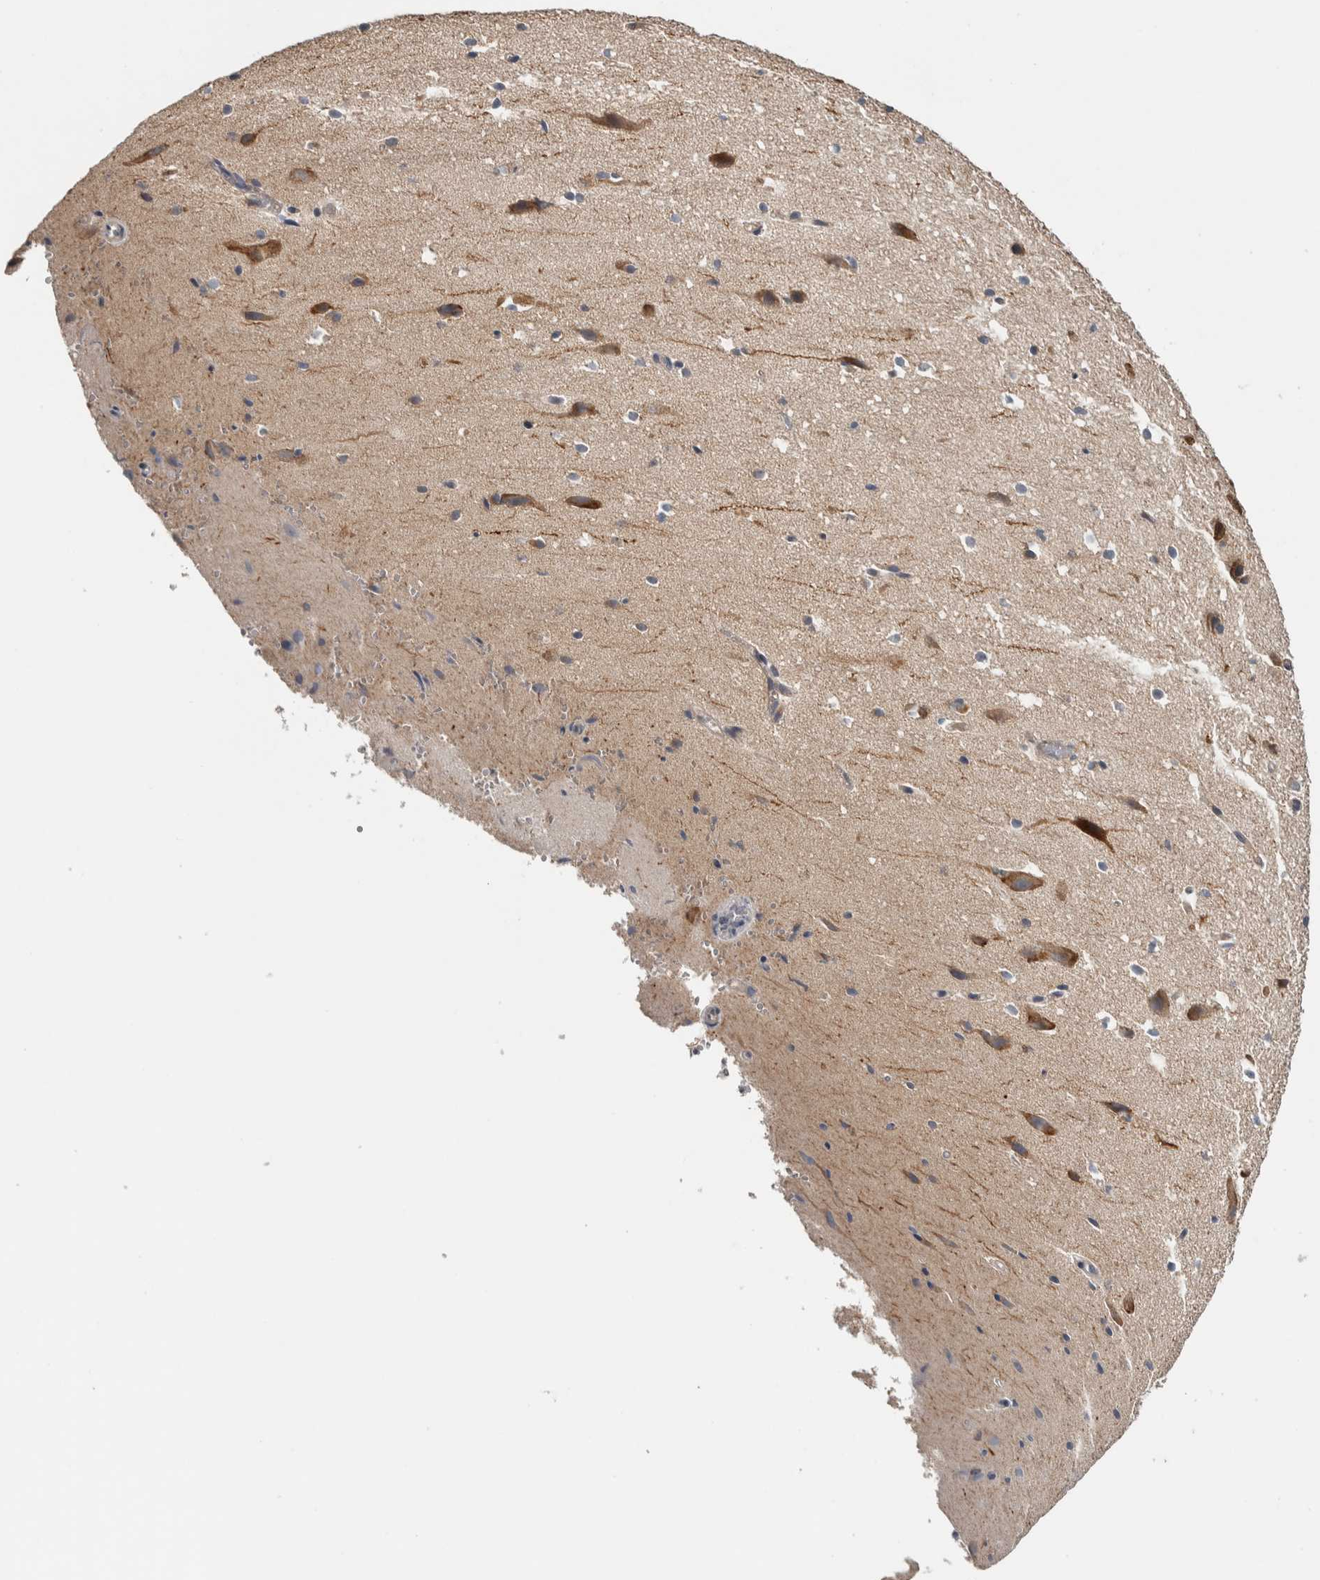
{"staining": {"intensity": "weak", "quantity": ">75%", "location": "cytoplasmic/membranous"}, "tissue": "cerebral cortex", "cell_type": "Endothelial cells", "image_type": "normal", "snomed": [{"axis": "morphology", "description": "Normal tissue, NOS"}, {"axis": "morphology", "description": "Developmental malformation"}, {"axis": "topography", "description": "Cerebral cortex"}], "caption": "Endothelial cells show low levels of weak cytoplasmic/membranous staining in about >75% of cells in unremarkable cerebral cortex. (DAB = brown stain, brightfield microscopy at high magnification).", "gene": "TBC1D31", "patient": {"sex": "female", "age": 30}}